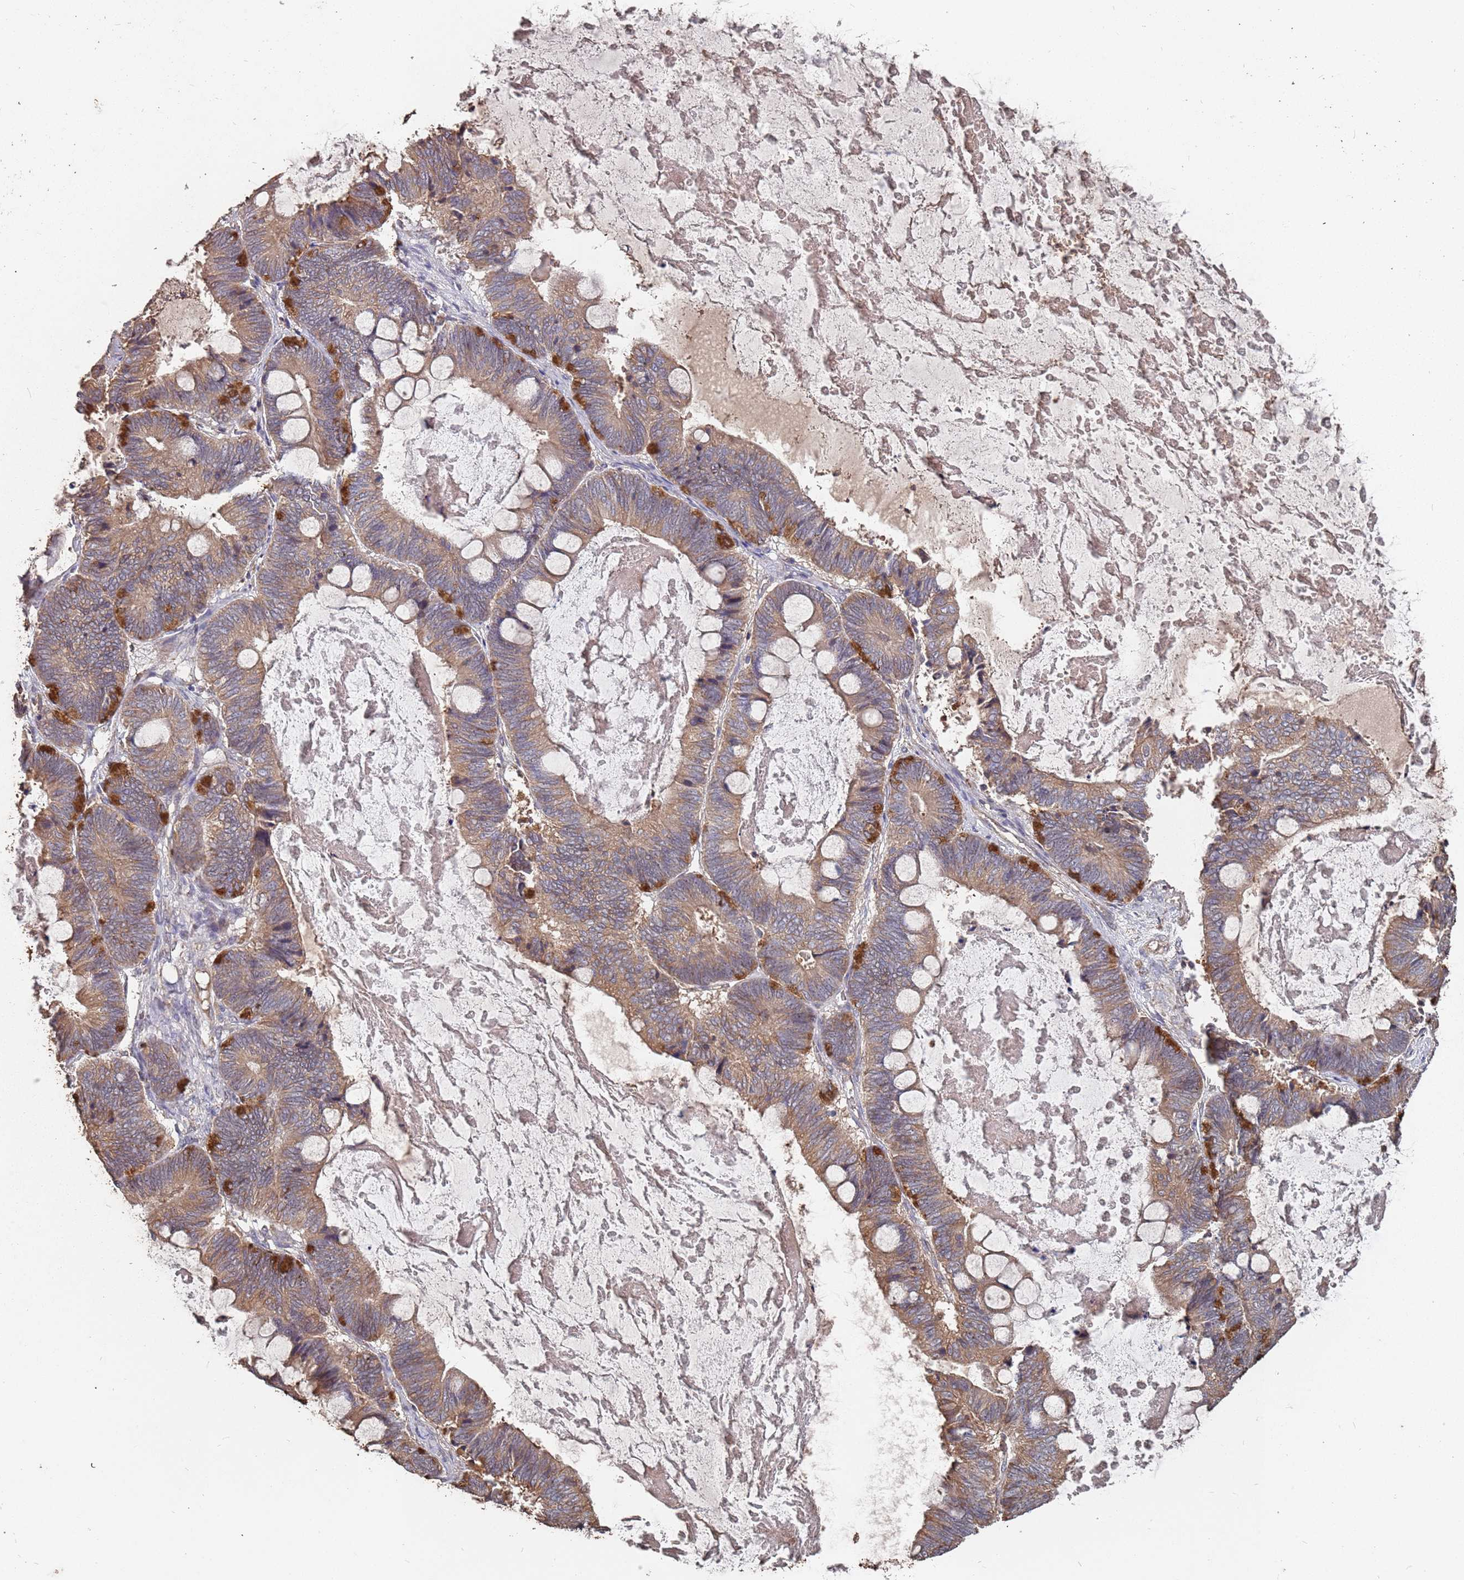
{"staining": {"intensity": "moderate", "quantity": "25%-75%", "location": "cytoplasmic/membranous"}, "tissue": "ovarian cancer", "cell_type": "Tumor cells", "image_type": "cancer", "snomed": [{"axis": "morphology", "description": "Cystadenocarcinoma, mucinous, NOS"}, {"axis": "topography", "description": "Ovary"}], "caption": "Mucinous cystadenocarcinoma (ovarian) stained with DAB (3,3'-diaminobenzidine) immunohistochemistry shows medium levels of moderate cytoplasmic/membranous positivity in approximately 25%-75% of tumor cells.", "gene": "ATG5", "patient": {"sex": "female", "age": 61}}